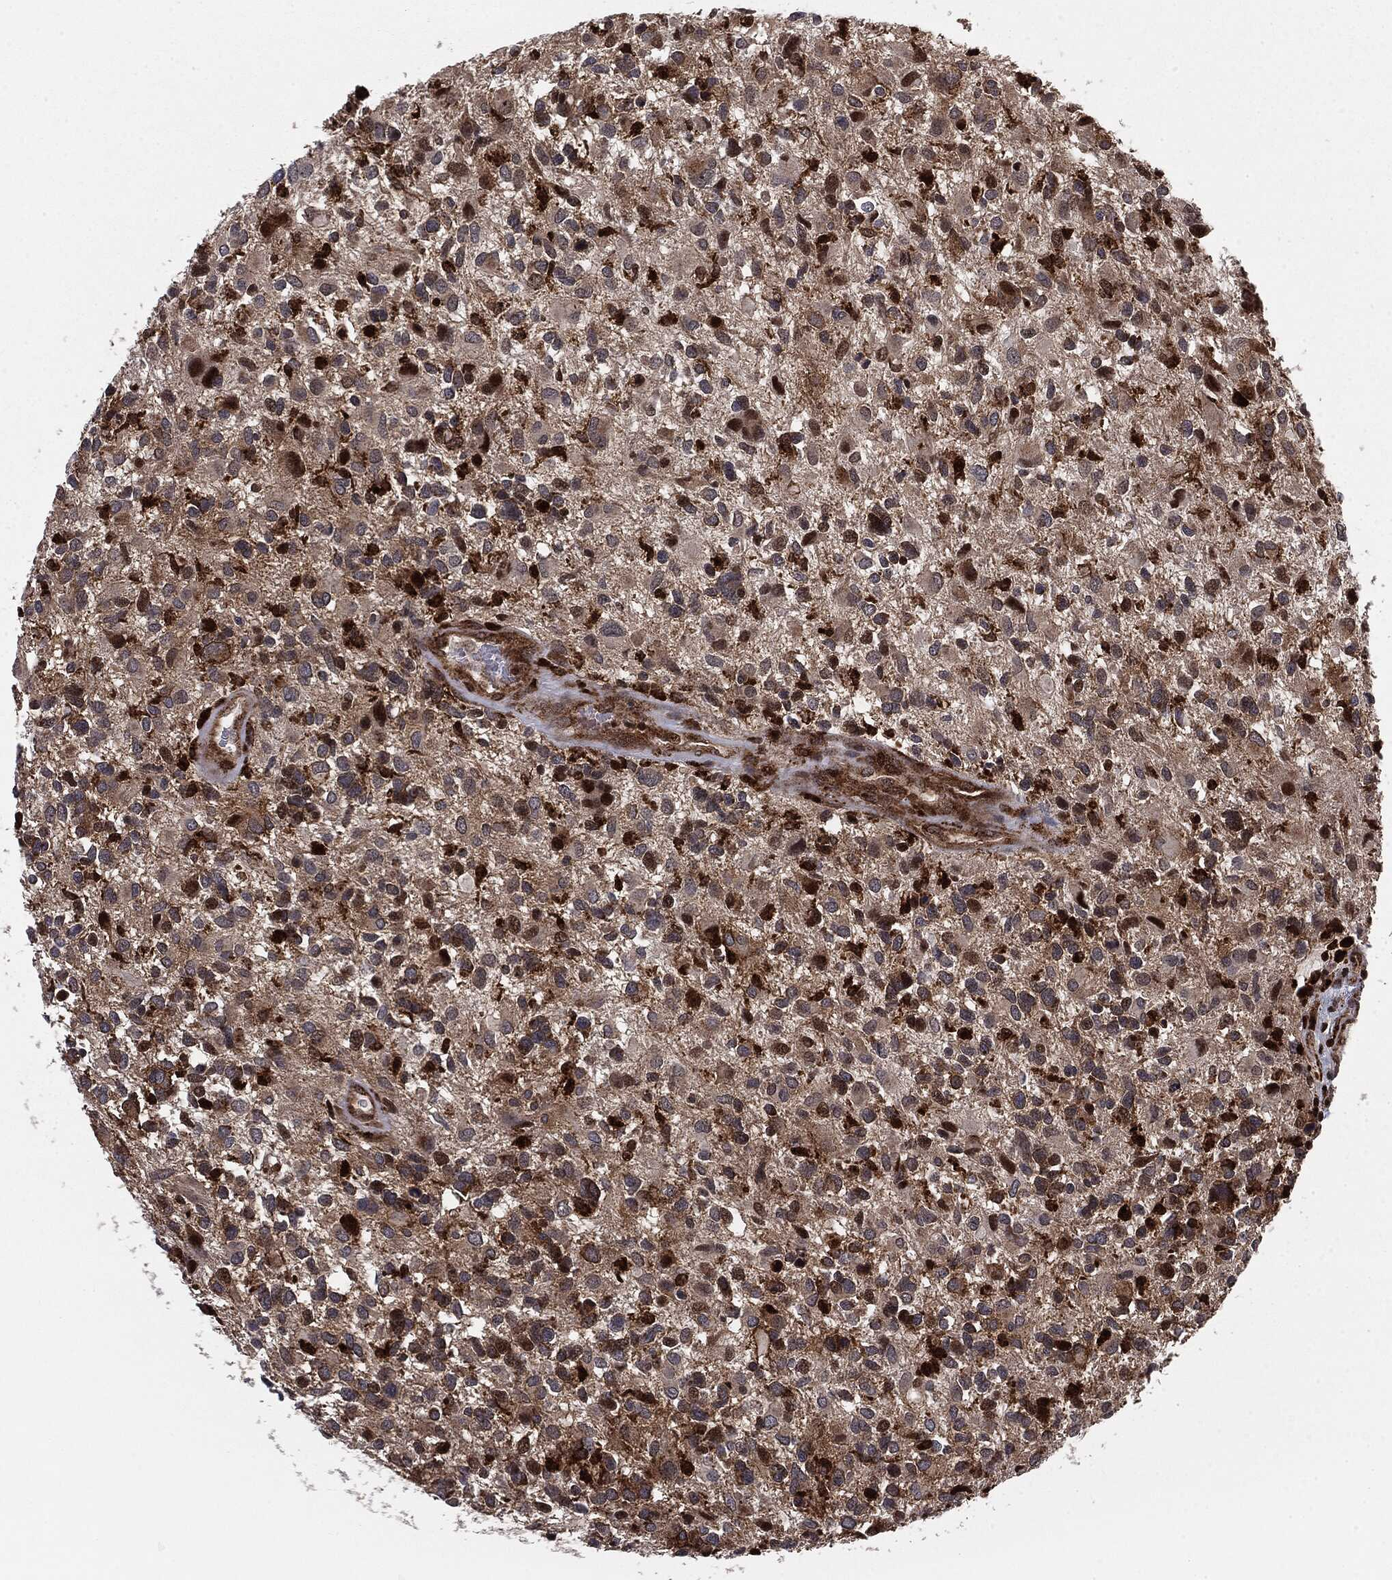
{"staining": {"intensity": "moderate", "quantity": "25%-75%", "location": "cytoplasmic/membranous"}, "tissue": "glioma", "cell_type": "Tumor cells", "image_type": "cancer", "snomed": [{"axis": "morphology", "description": "Glioma, malignant, Low grade"}, {"axis": "topography", "description": "Brain"}], "caption": "Moderate cytoplasmic/membranous staining for a protein is present in approximately 25%-75% of tumor cells of glioma using immunohistochemistry (IHC).", "gene": "PTEN", "patient": {"sex": "female", "age": 32}}